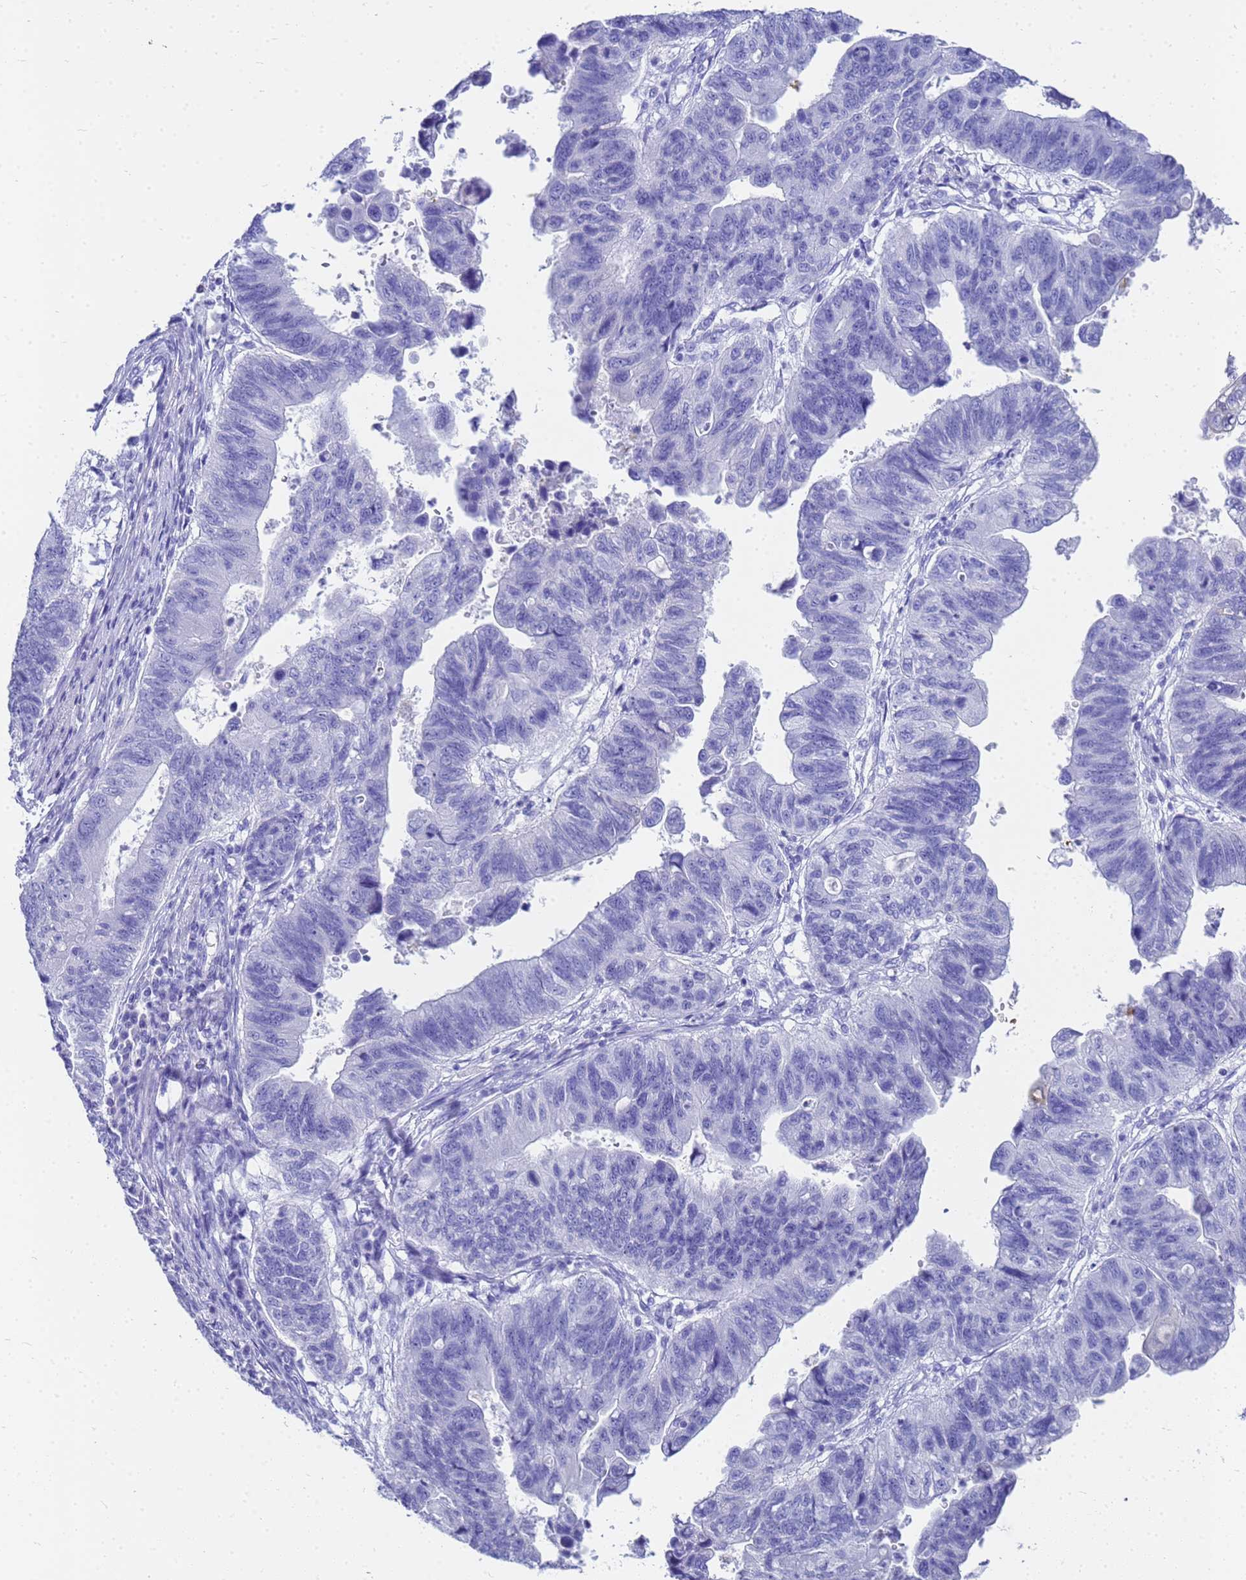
{"staining": {"intensity": "negative", "quantity": "none", "location": "none"}, "tissue": "stomach cancer", "cell_type": "Tumor cells", "image_type": "cancer", "snomed": [{"axis": "morphology", "description": "Adenocarcinoma, NOS"}, {"axis": "topography", "description": "Stomach"}], "caption": "Tumor cells are negative for brown protein staining in stomach cancer (adenocarcinoma).", "gene": "CKB", "patient": {"sex": "male", "age": 59}}